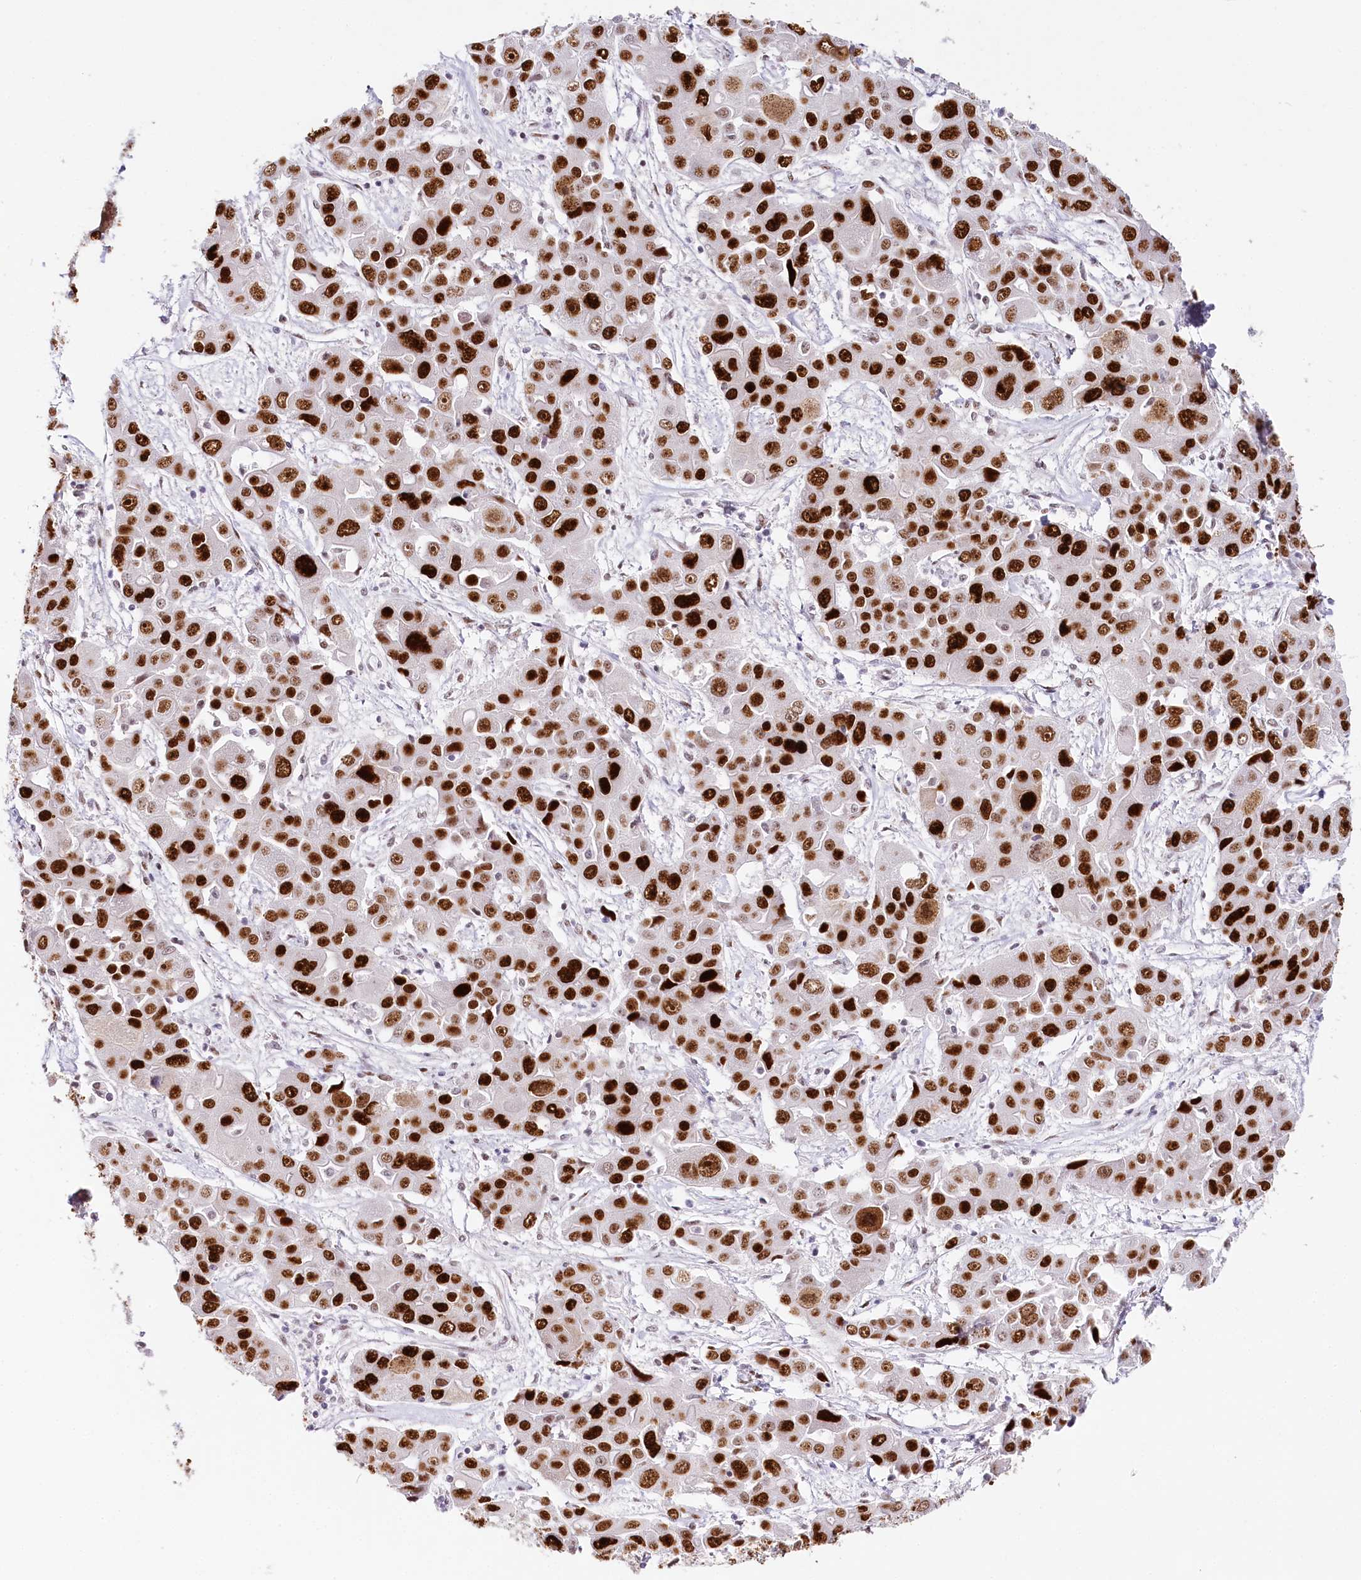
{"staining": {"intensity": "strong", "quantity": ">75%", "location": "nuclear"}, "tissue": "liver cancer", "cell_type": "Tumor cells", "image_type": "cancer", "snomed": [{"axis": "morphology", "description": "Cholangiocarcinoma"}, {"axis": "topography", "description": "Liver"}], "caption": "Immunohistochemistry (DAB) staining of liver cholangiocarcinoma shows strong nuclear protein positivity in about >75% of tumor cells.", "gene": "TP53", "patient": {"sex": "male", "age": 67}}